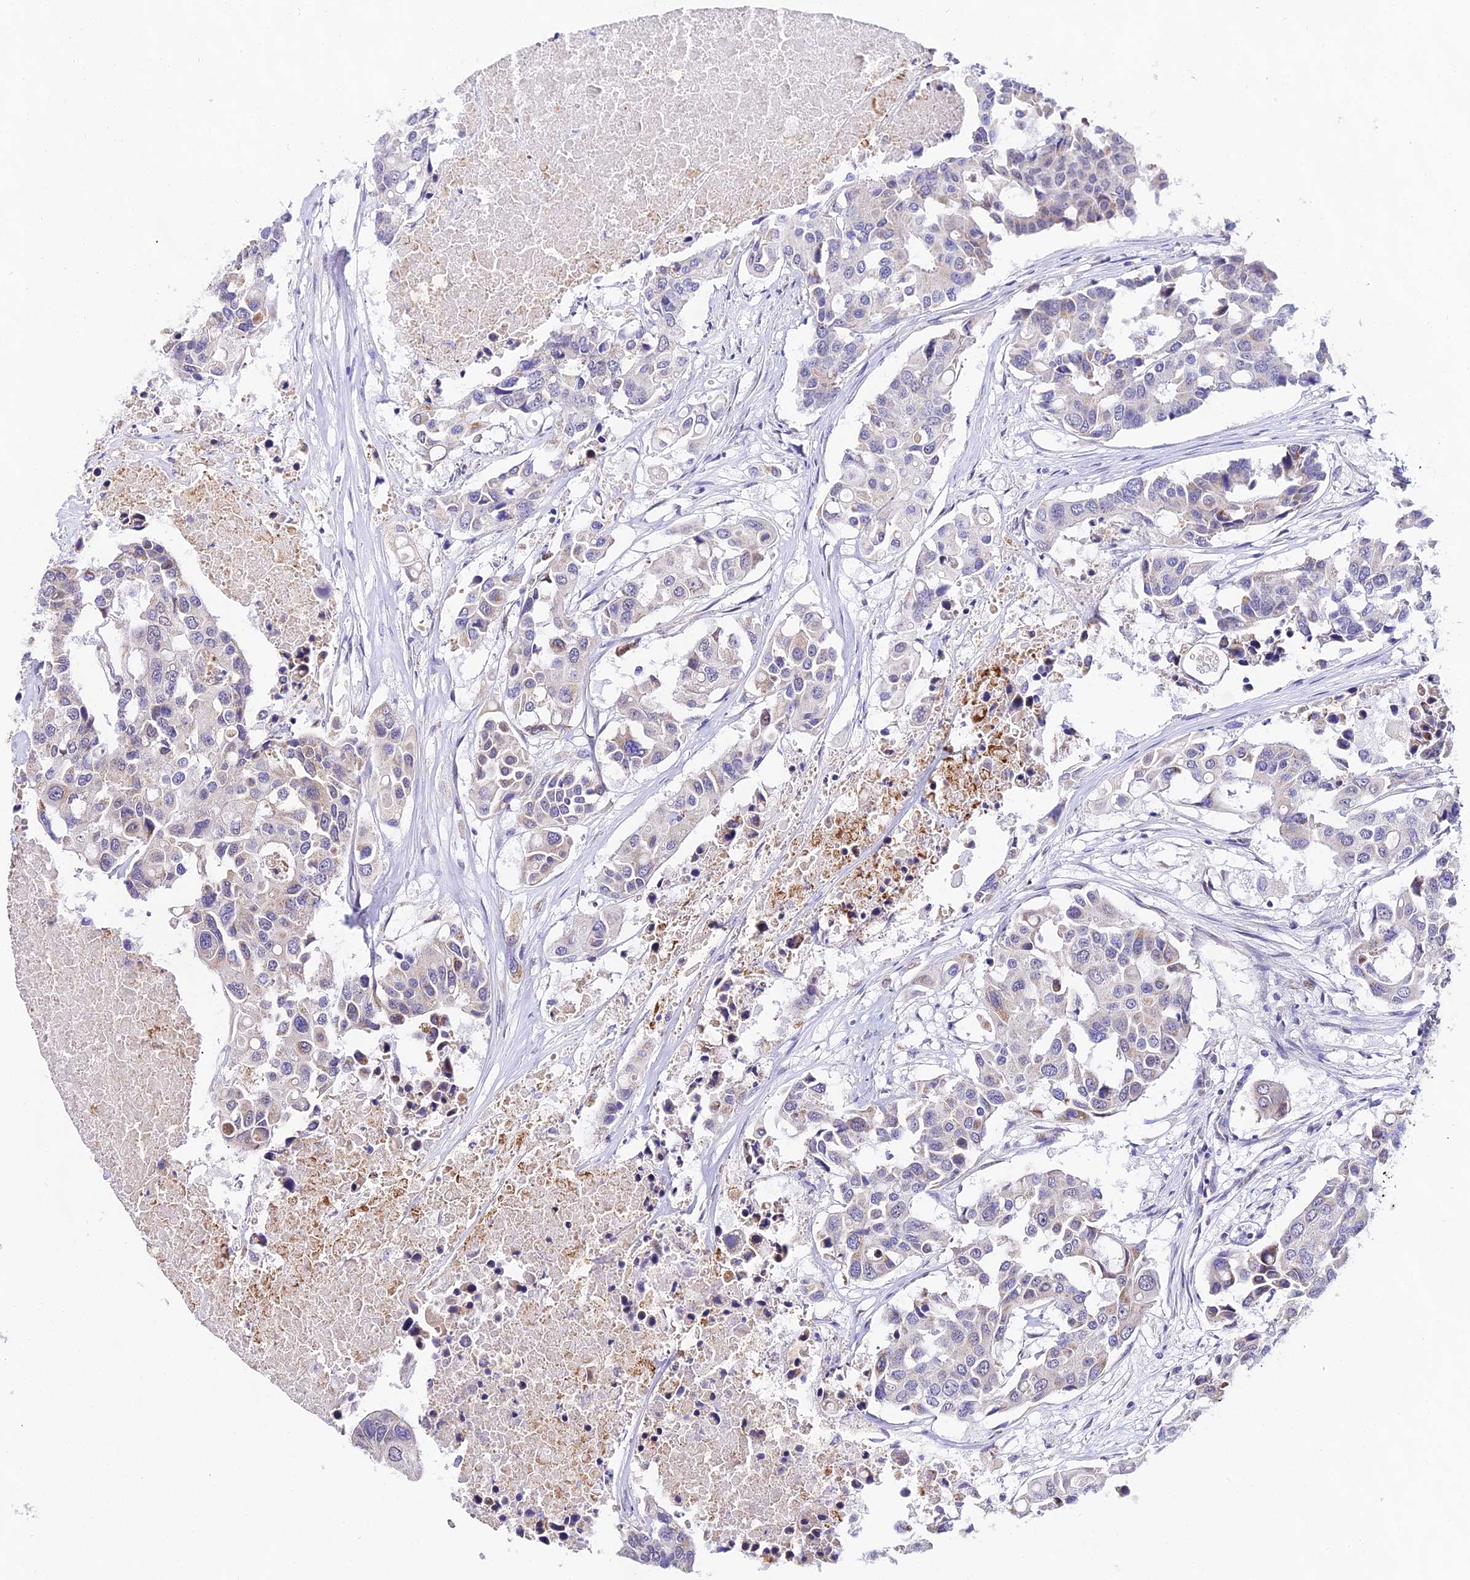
{"staining": {"intensity": "negative", "quantity": "none", "location": "none"}, "tissue": "colorectal cancer", "cell_type": "Tumor cells", "image_type": "cancer", "snomed": [{"axis": "morphology", "description": "Adenocarcinoma, NOS"}, {"axis": "topography", "description": "Colon"}], "caption": "Immunohistochemical staining of human adenocarcinoma (colorectal) exhibits no significant positivity in tumor cells.", "gene": "ATP5PB", "patient": {"sex": "male", "age": 77}}